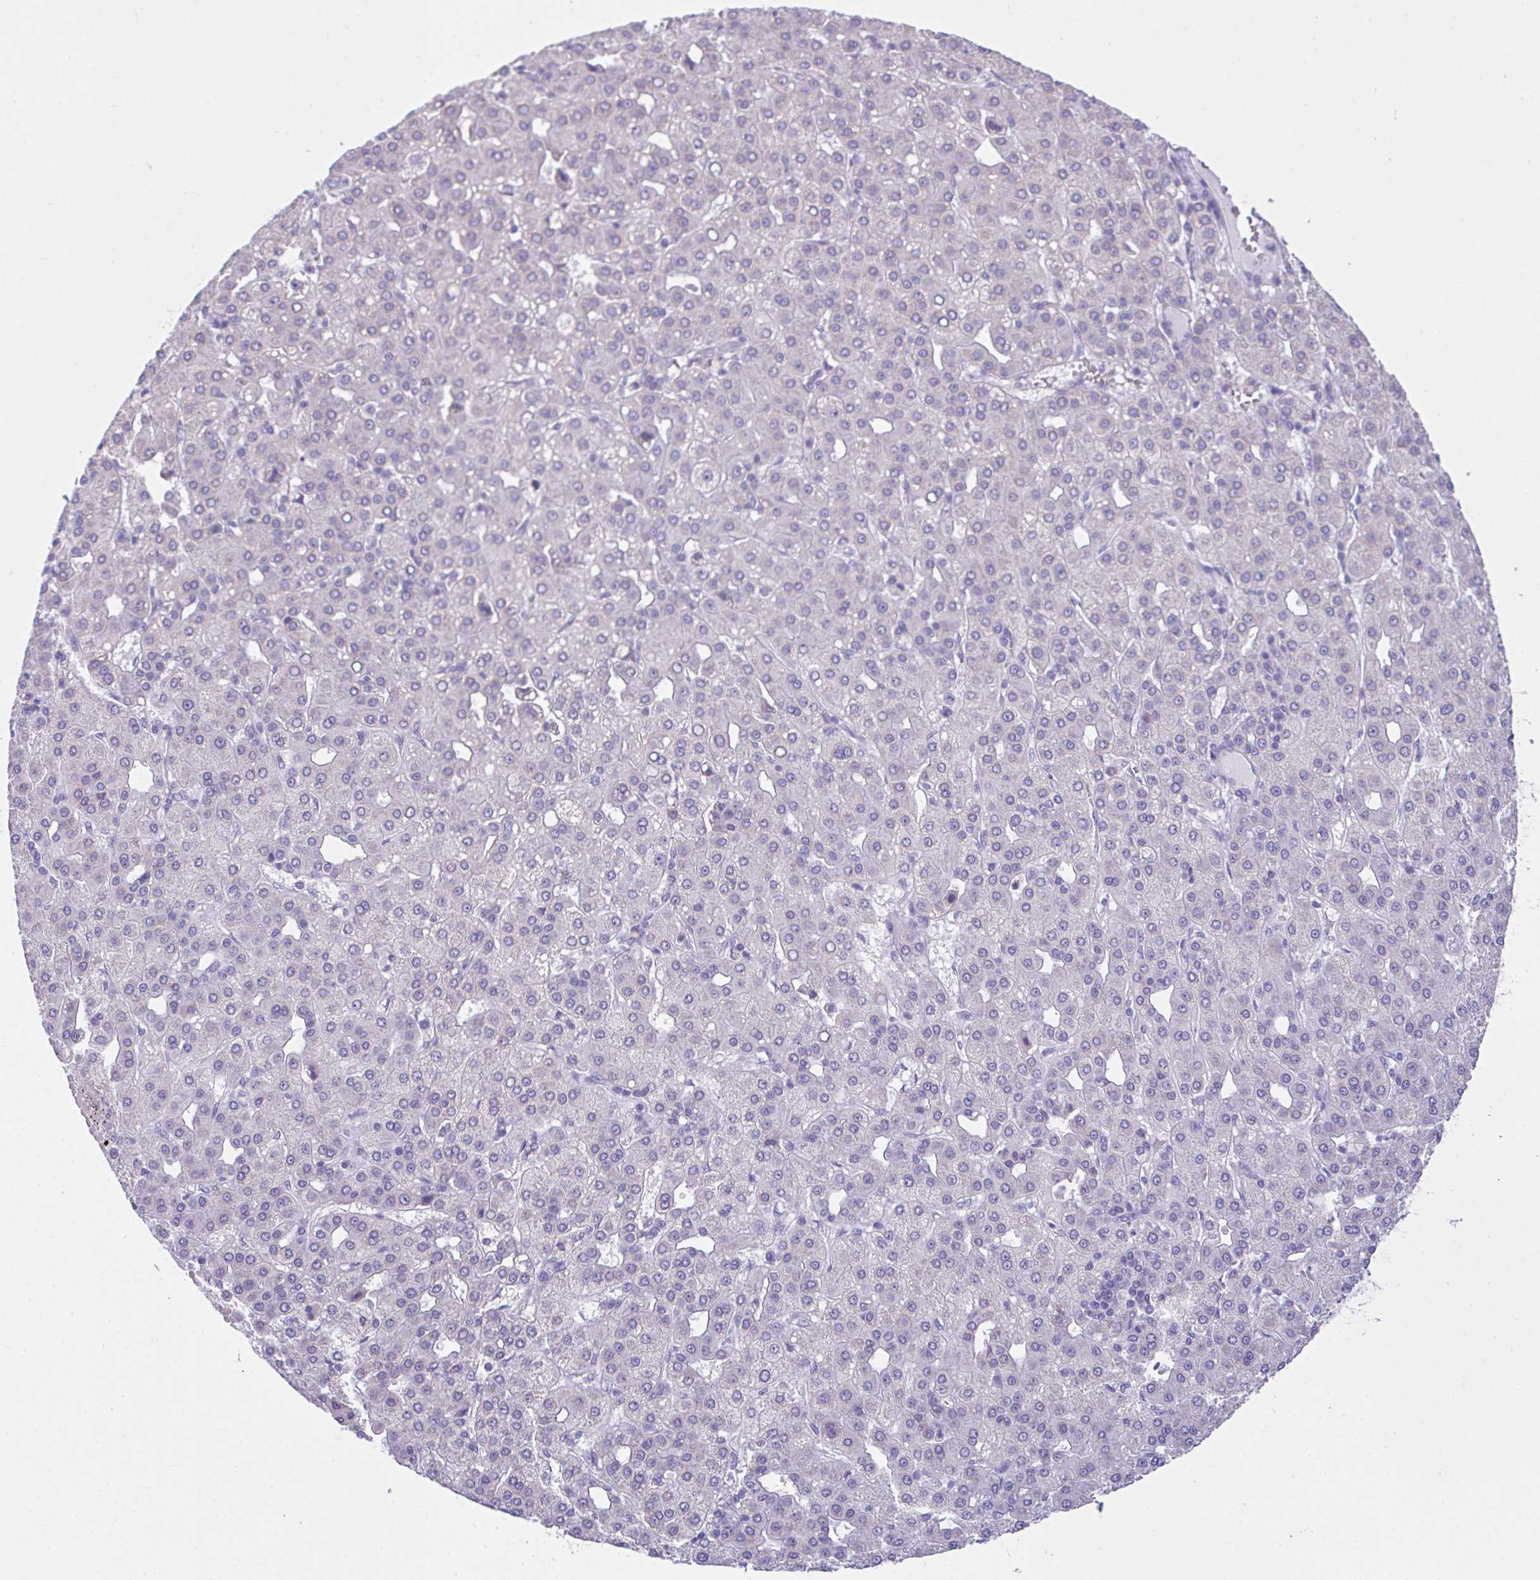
{"staining": {"intensity": "negative", "quantity": "none", "location": "none"}, "tissue": "liver cancer", "cell_type": "Tumor cells", "image_type": "cancer", "snomed": [{"axis": "morphology", "description": "Carcinoma, Hepatocellular, NOS"}, {"axis": "topography", "description": "Liver"}], "caption": "This photomicrograph is of liver cancer stained with IHC to label a protein in brown with the nuclei are counter-stained blue. There is no positivity in tumor cells.", "gene": "NLRP8", "patient": {"sex": "male", "age": 65}}